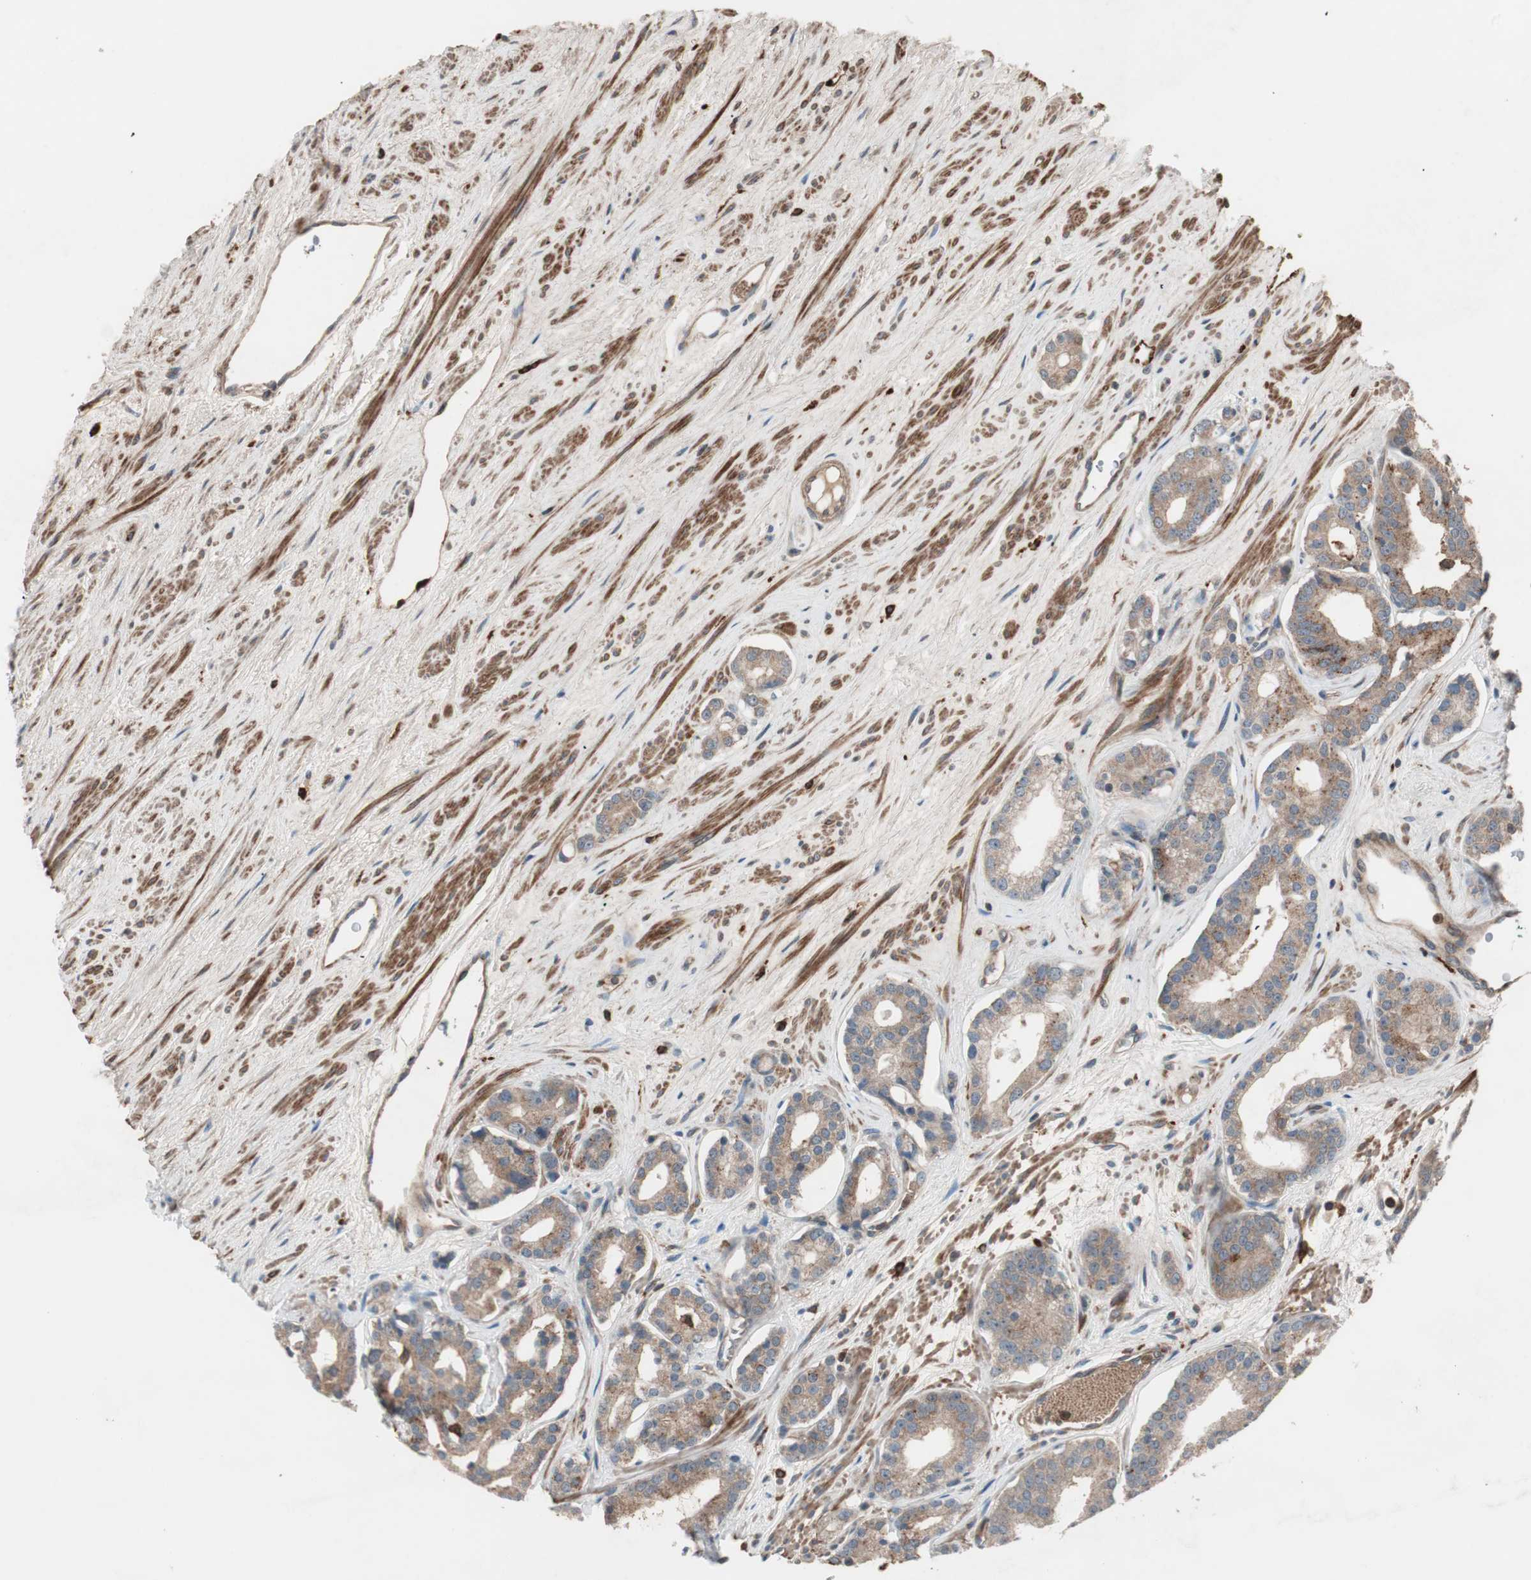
{"staining": {"intensity": "moderate", "quantity": ">75%", "location": "cytoplasmic/membranous"}, "tissue": "prostate cancer", "cell_type": "Tumor cells", "image_type": "cancer", "snomed": [{"axis": "morphology", "description": "Adenocarcinoma, Low grade"}, {"axis": "topography", "description": "Prostate"}], "caption": "IHC of prostate cancer (adenocarcinoma (low-grade)) demonstrates medium levels of moderate cytoplasmic/membranous expression in approximately >75% of tumor cells. (Stains: DAB (3,3'-diaminobenzidine) in brown, nuclei in blue, Microscopy: brightfield microscopy at high magnification).", "gene": "STAB1", "patient": {"sex": "male", "age": 63}}